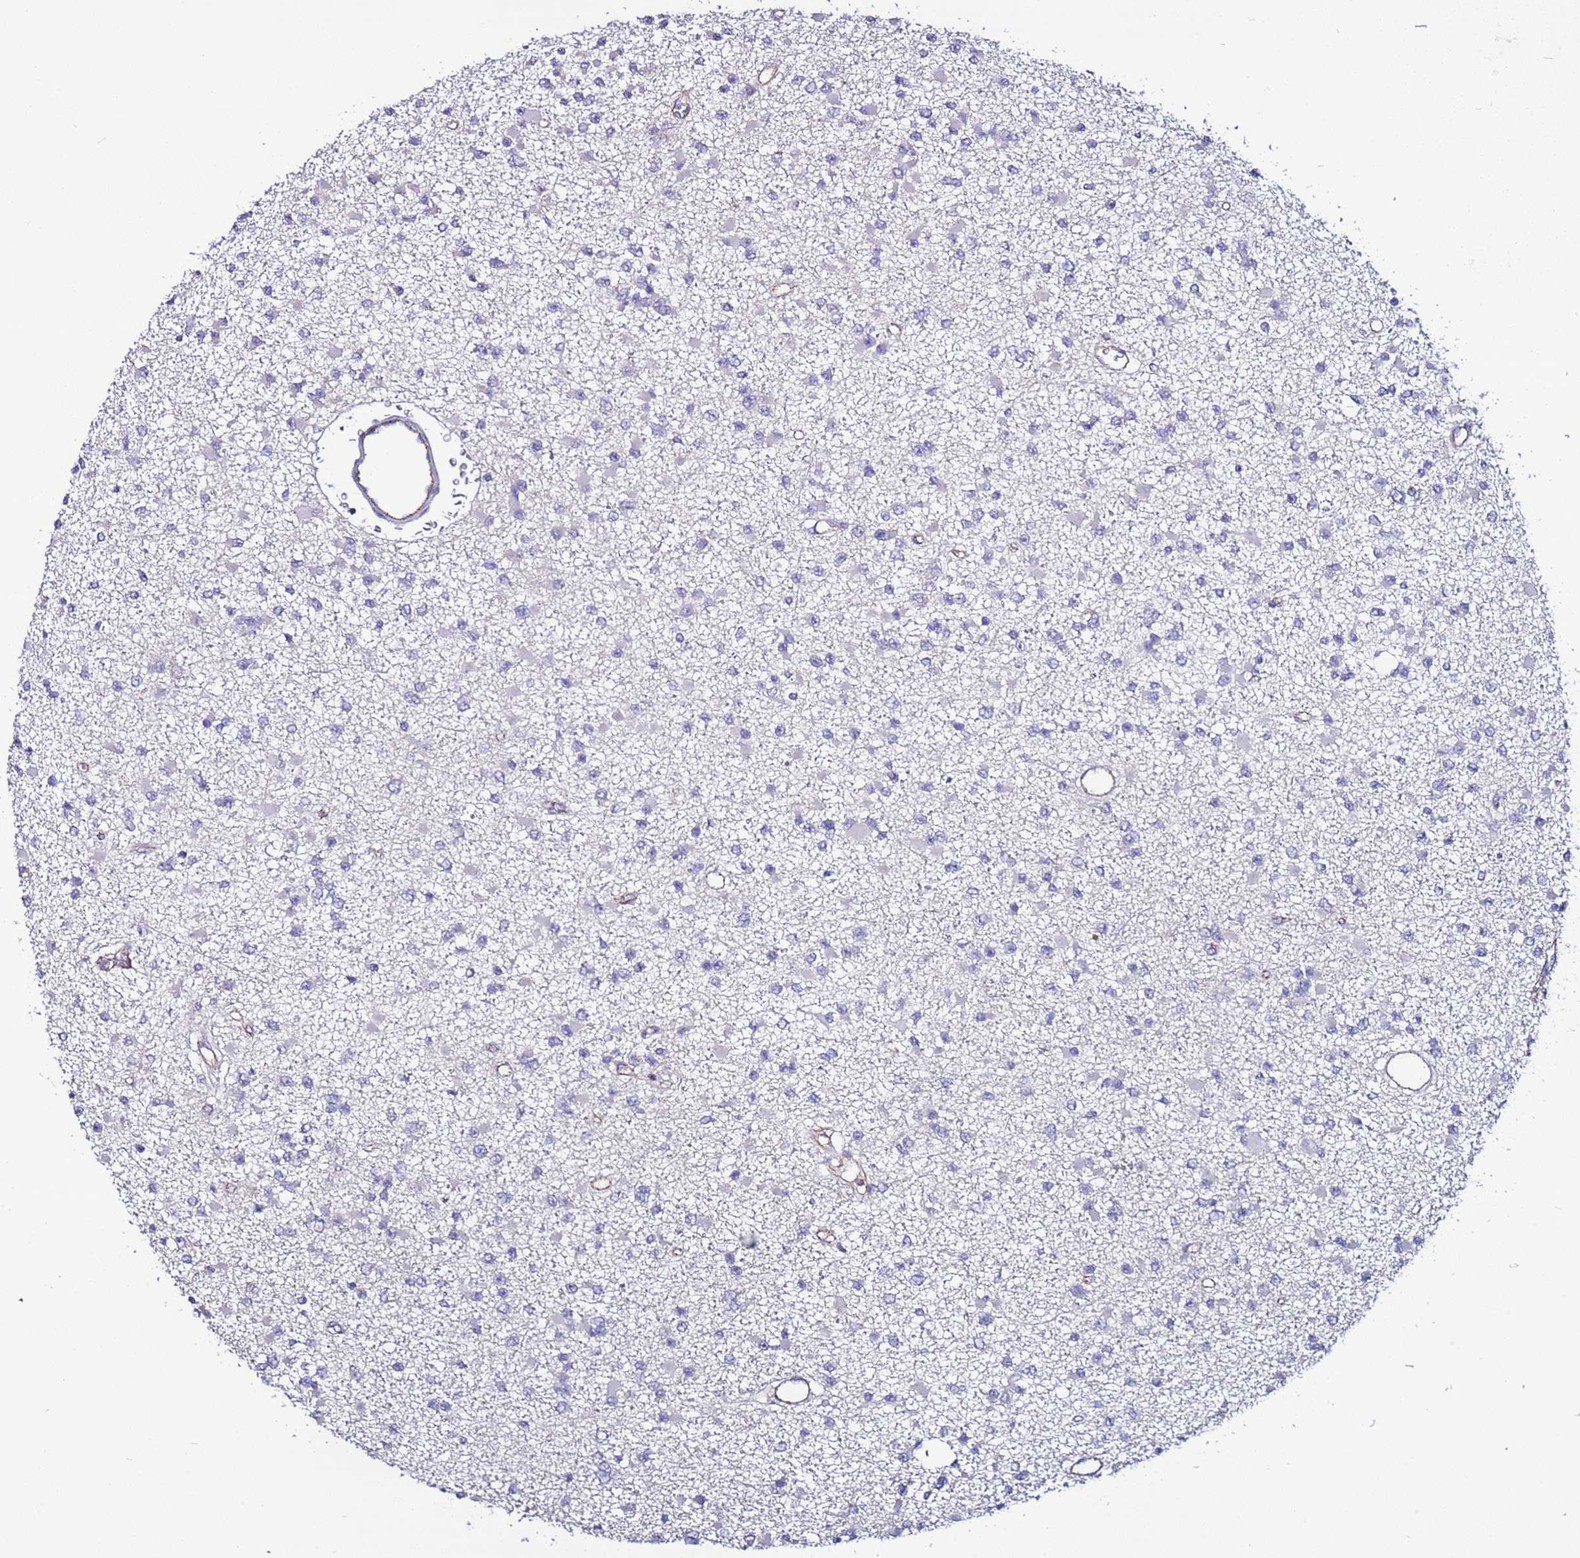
{"staining": {"intensity": "negative", "quantity": "none", "location": "none"}, "tissue": "glioma", "cell_type": "Tumor cells", "image_type": "cancer", "snomed": [{"axis": "morphology", "description": "Glioma, malignant, Low grade"}, {"axis": "topography", "description": "Brain"}], "caption": "Tumor cells show no significant staining in glioma.", "gene": "TENM3", "patient": {"sex": "female", "age": 22}}